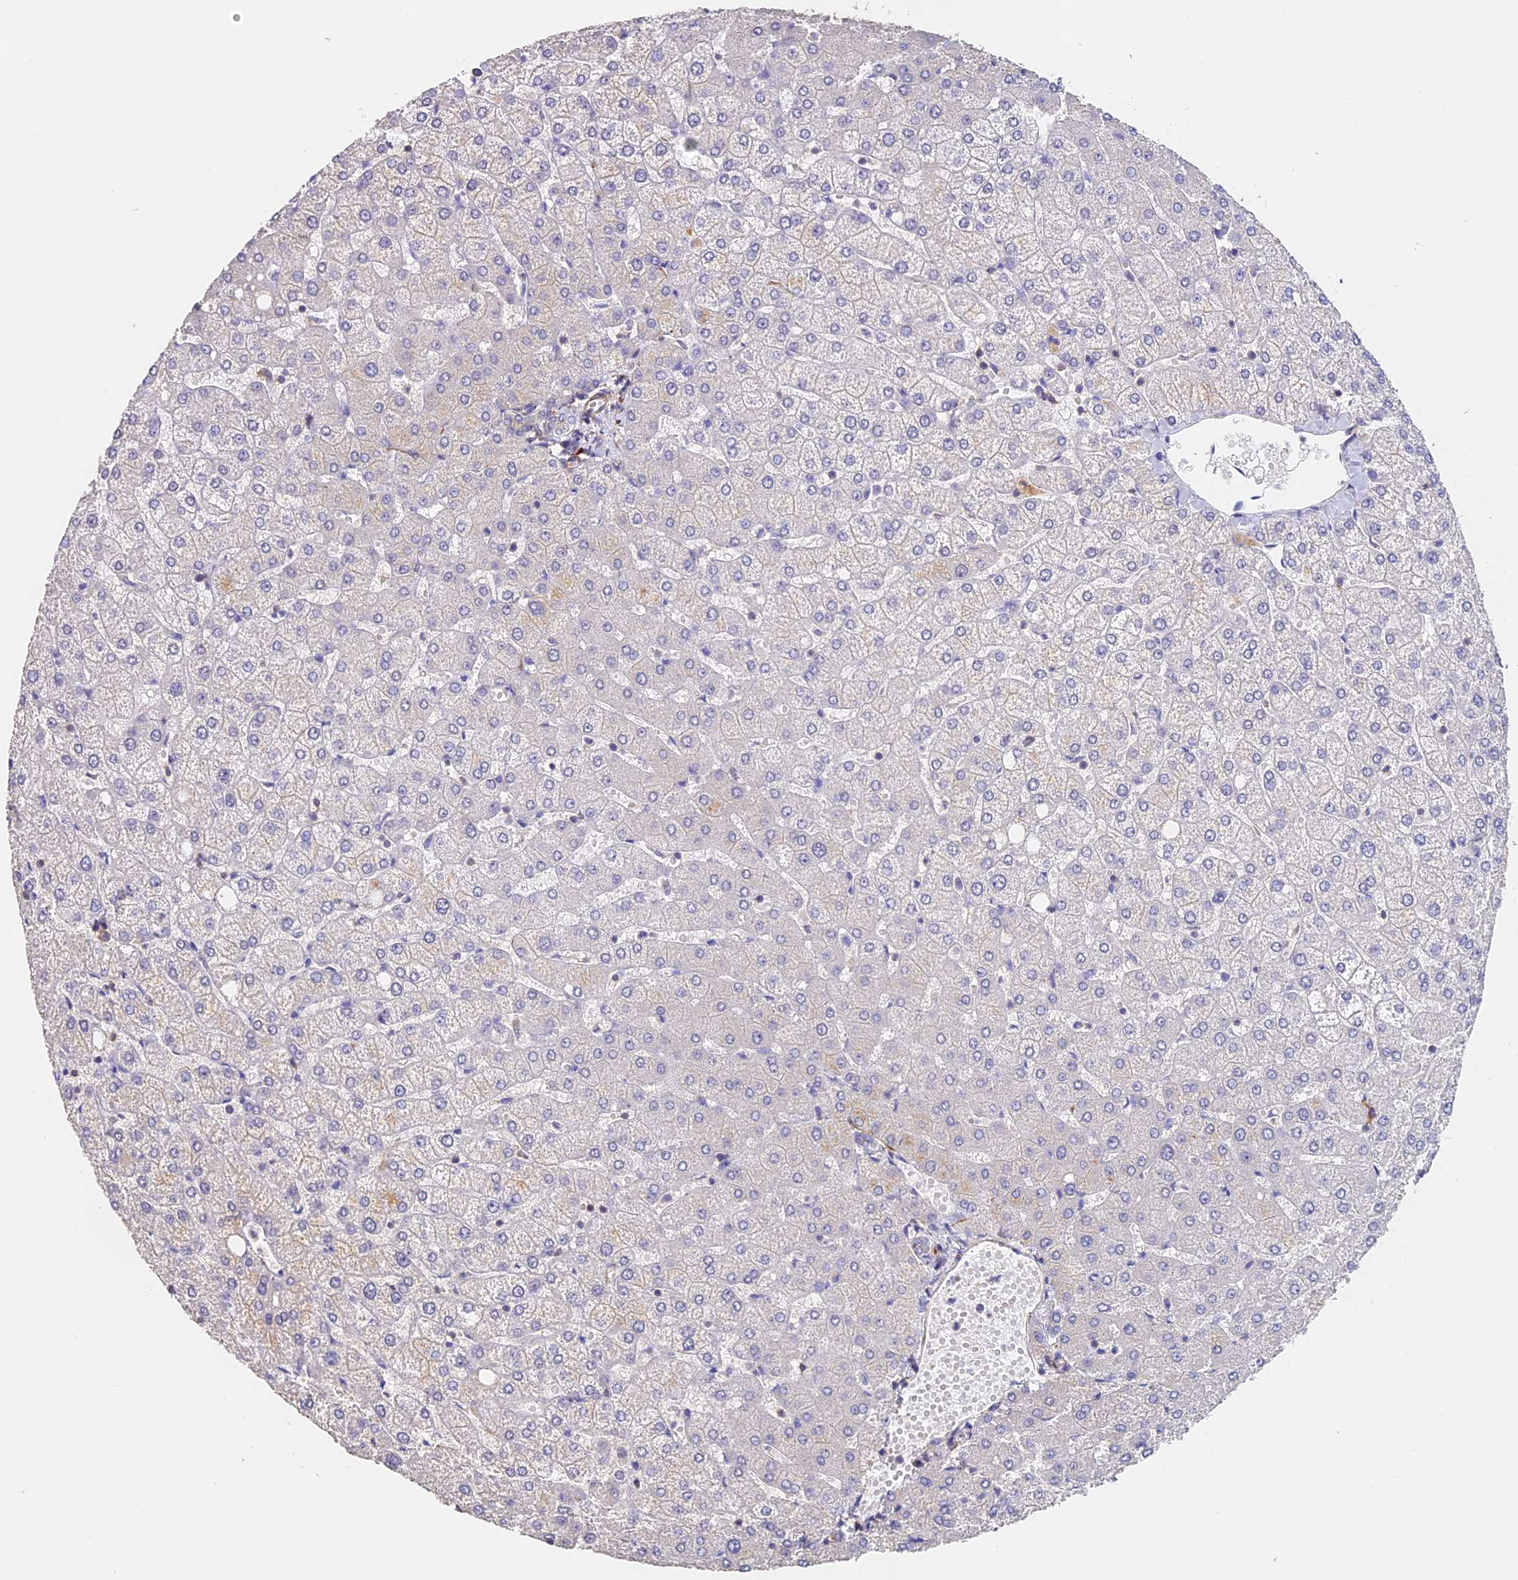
{"staining": {"intensity": "negative", "quantity": "none", "location": "none"}, "tissue": "liver", "cell_type": "Cholangiocytes", "image_type": "normal", "snomed": [{"axis": "morphology", "description": "Normal tissue, NOS"}, {"axis": "topography", "description": "Liver"}], "caption": "The image demonstrates no staining of cholangiocytes in unremarkable liver.", "gene": "SLC11A1", "patient": {"sex": "female", "age": 54}}